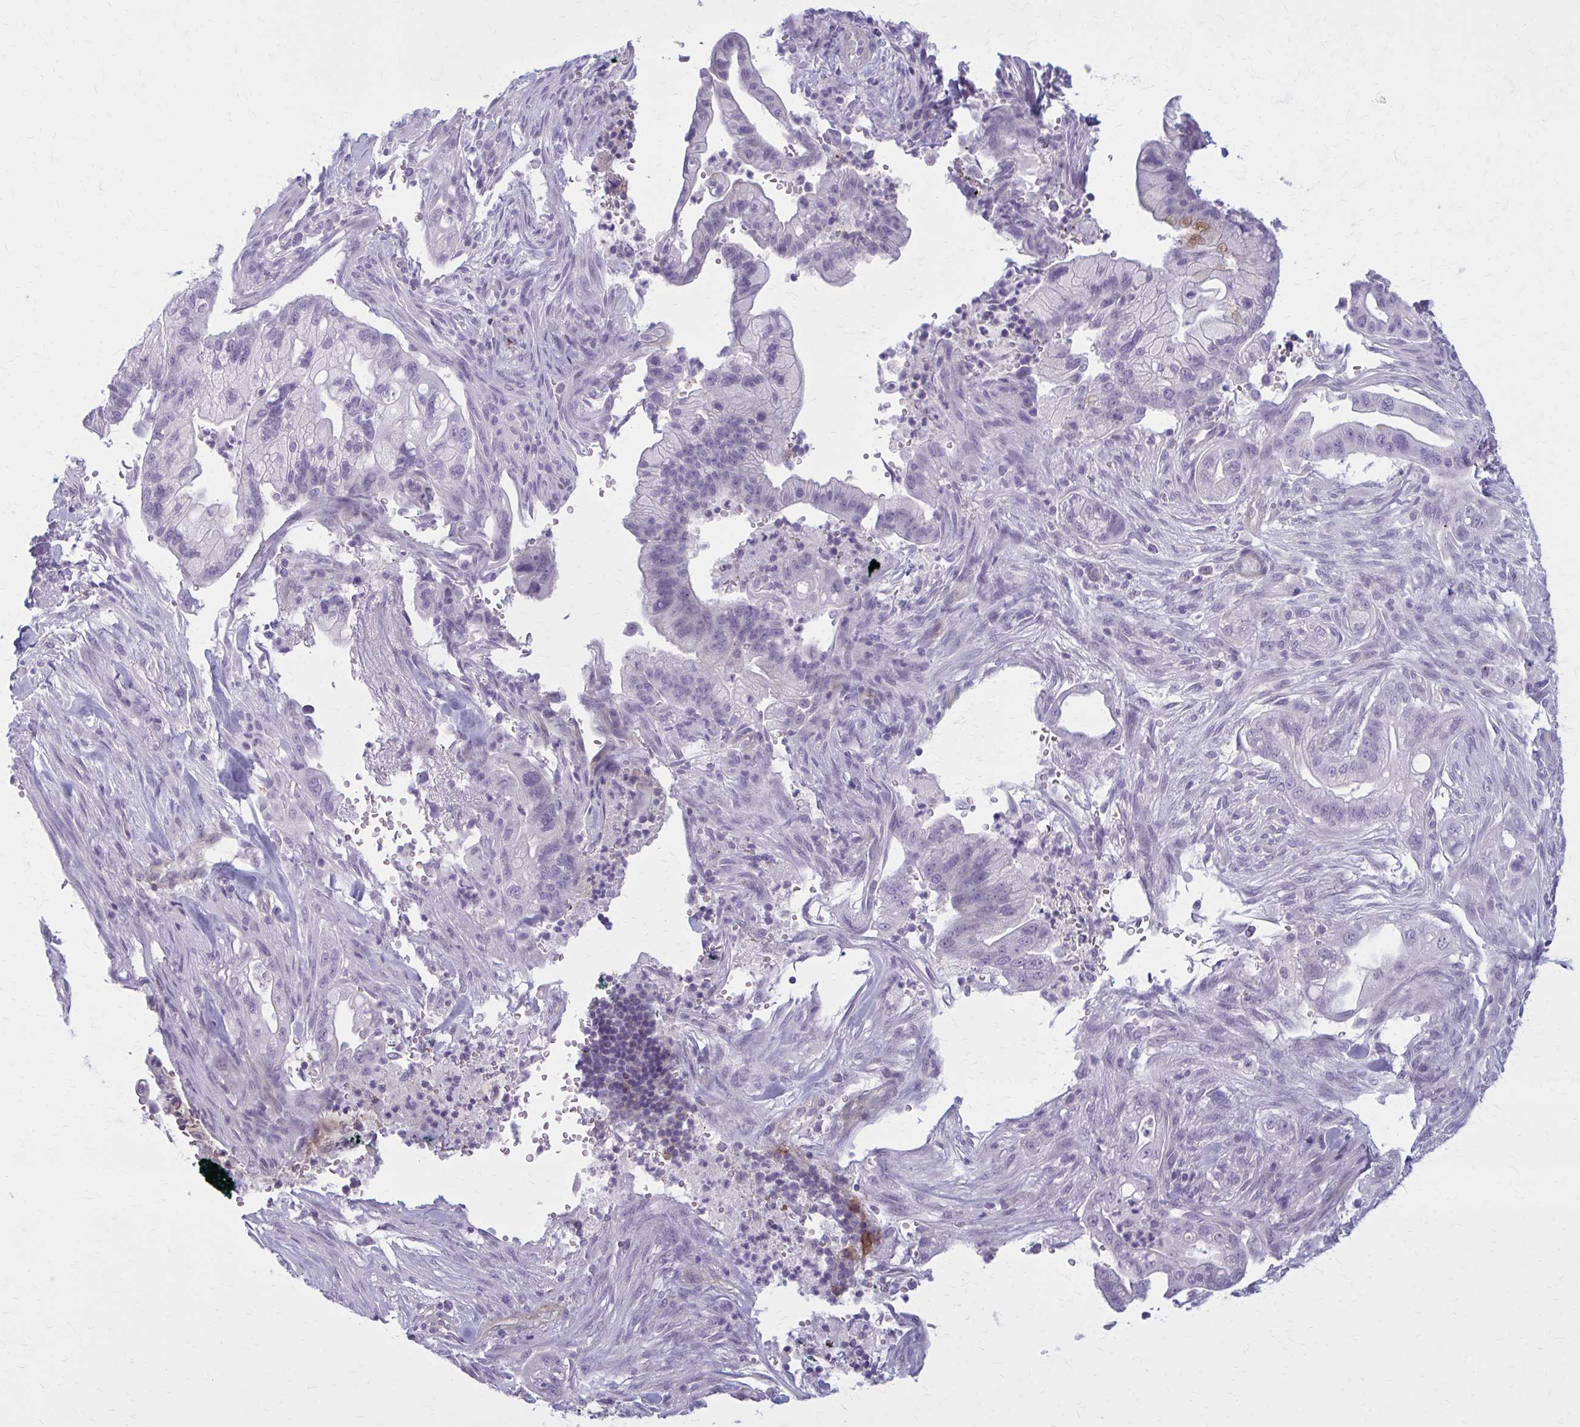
{"staining": {"intensity": "negative", "quantity": "none", "location": "none"}, "tissue": "pancreatic cancer", "cell_type": "Tumor cells", "image_type": "cancer", "snomed": [{"axis": "morphology", "description": "Adenocarcinoma, NOS"}, {"axis": "topography", "description": "Pancreas"}], "caption": "This is an immunohistochemistry (IHC) histopathology image of human pancreatic cancer (adenocarcinoma). There is no positivity in tumor cells.", "gene": "CD38", "patient": {"sex": "male", "age": 44}}